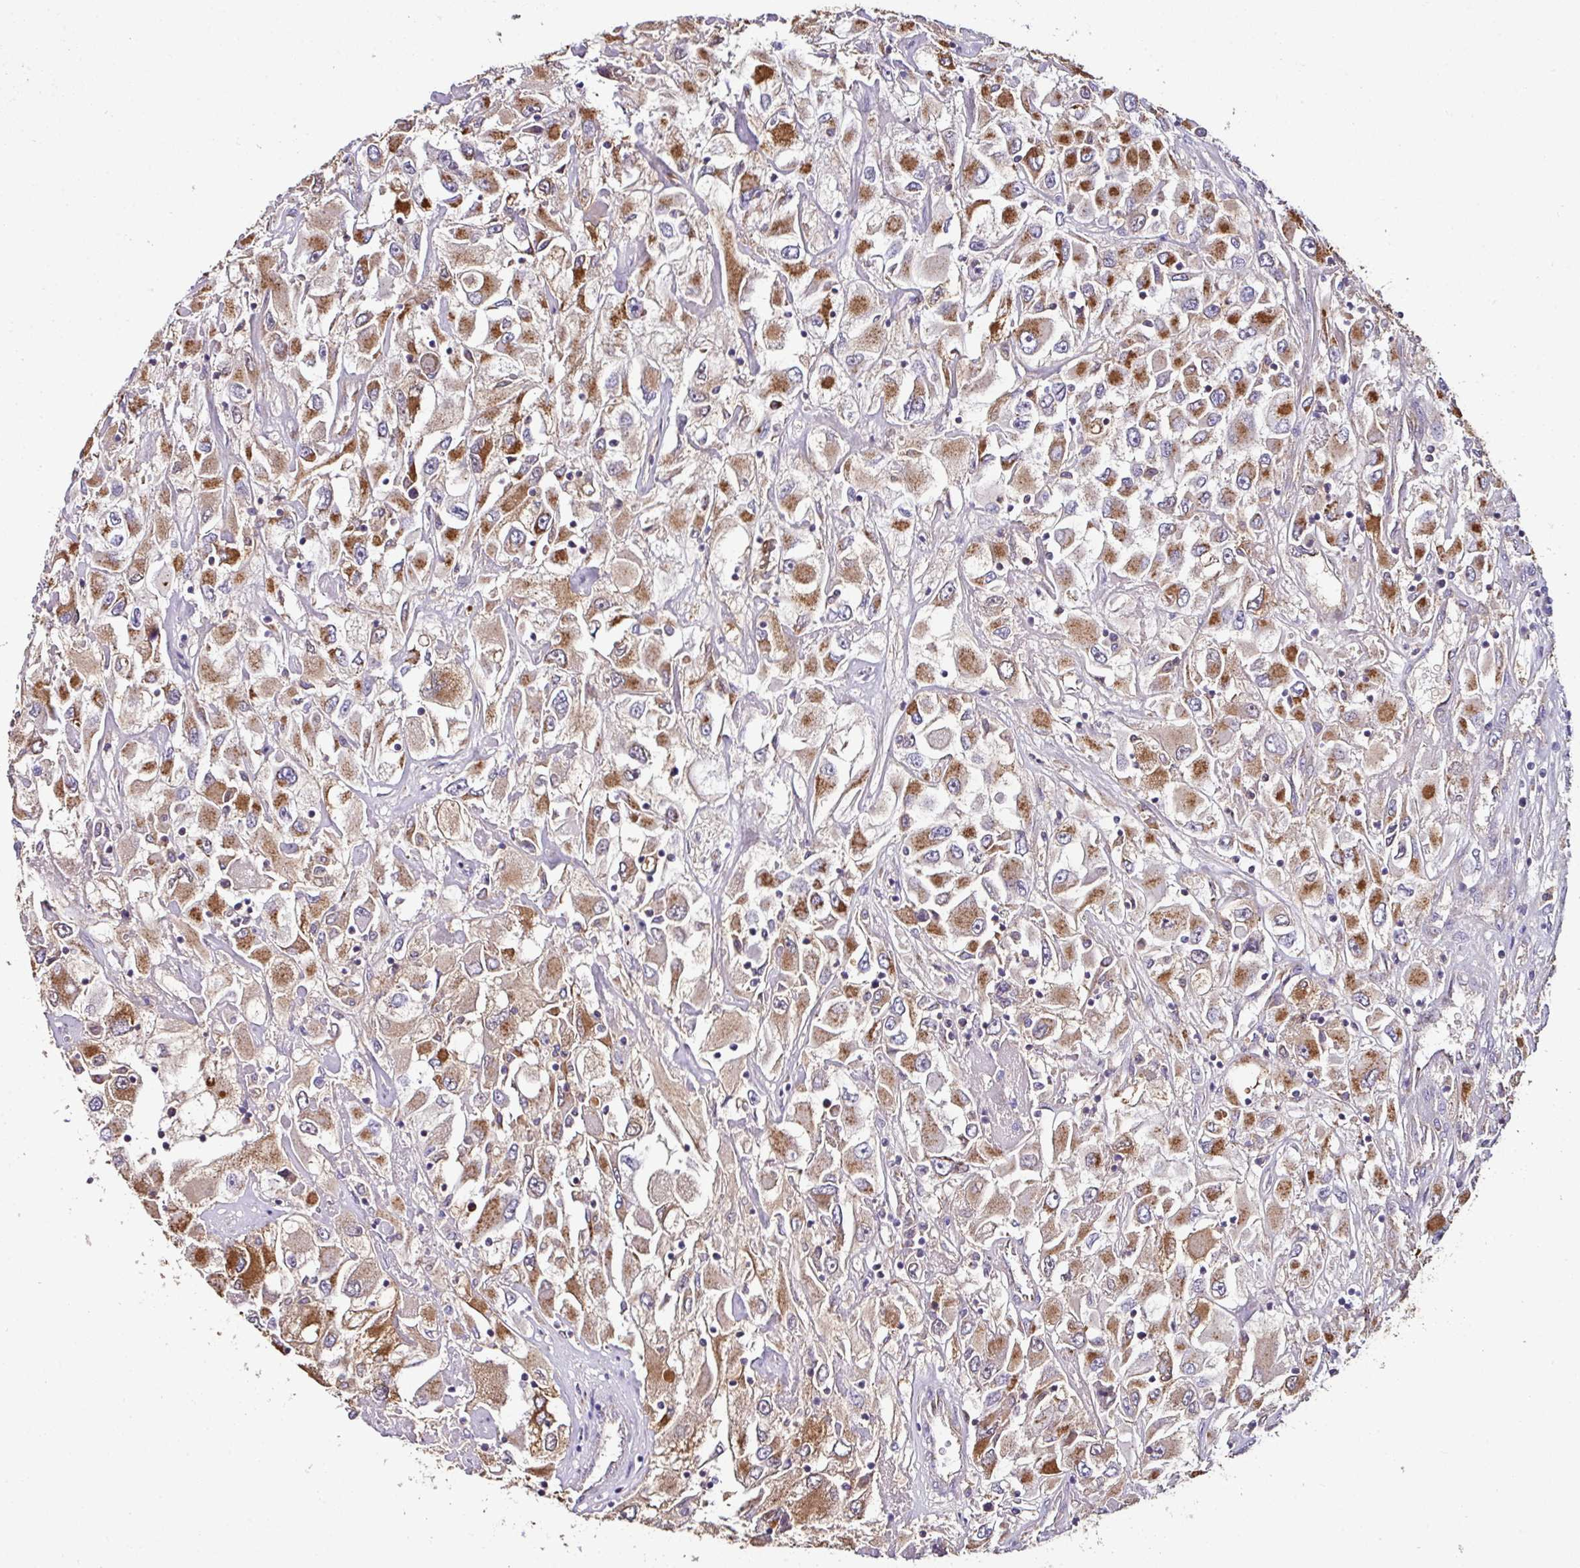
{"staining": {"intensity": "moderate", "quantity": ">75%", "location": "cytoplasmic/membranous"}, "tissue": "renal cancer", "cell_type": "Tumor cells", "image_type": "cancer", "snomed": [{"axis": "morphology", "description": "Adenocarcinoma, NOS"}, {"axis": "topography", "description": "Kidney"}], "caption": "Immunohistochemistry (IHC) staining of renal cancer, which displays medium levels of moderate cytoplasmic/membranous staining in approximately >75% of tumor cells indicating moderate cytoplasmic/membranous protein positivity. The staining was performed using DAB (3,3'-diaminobenzidine) (brown) for protein detection and nuclei were counterstained in hematoxylin (blue).", "gene": "CPD", "patient": {"sex": "female", "age": 52}}